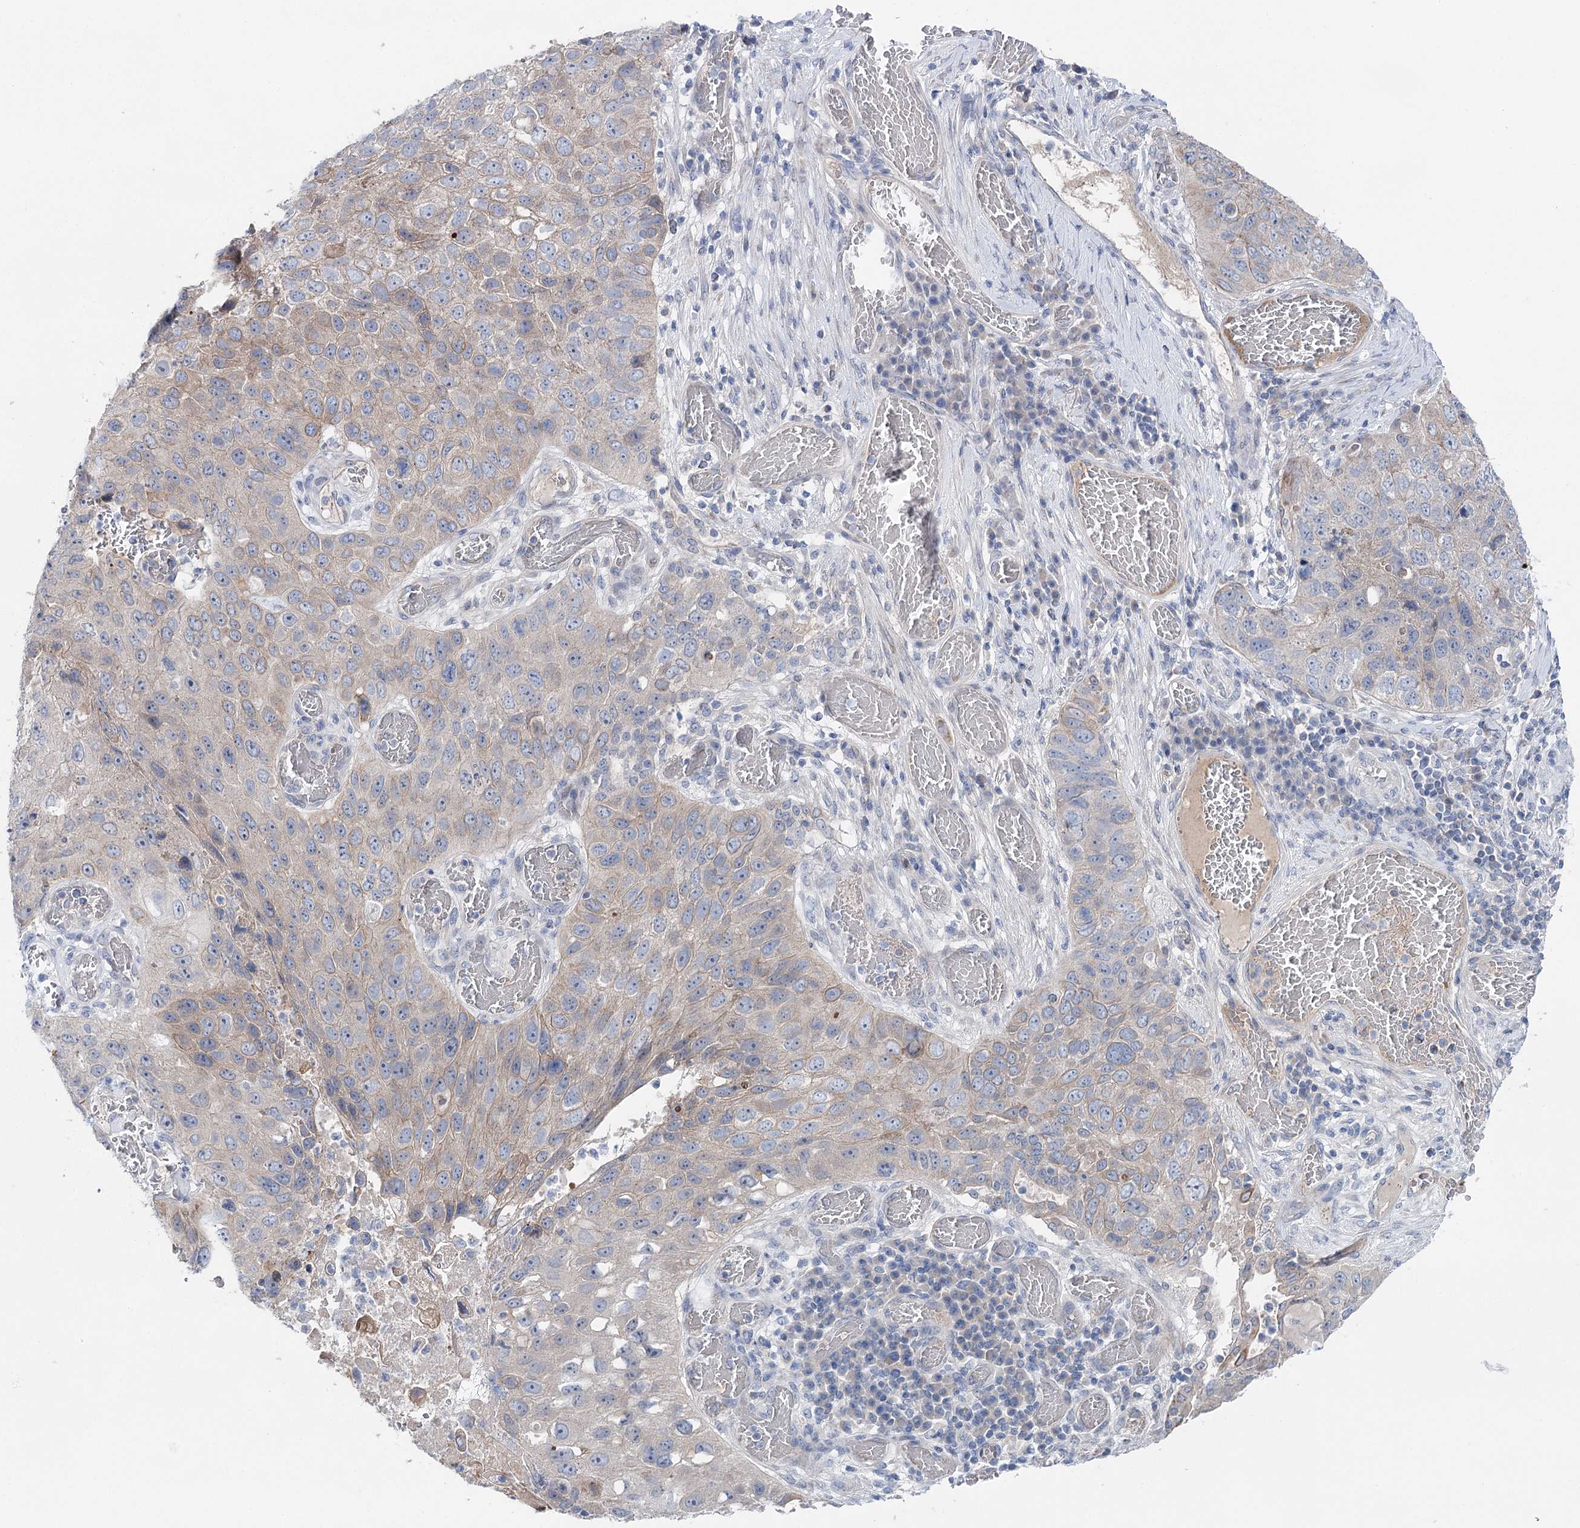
{"staining": {"intensity": "weak", "quantity": "25%-75%", "location": "cytoplasmic/membranous"}, "tissue": "lung cancer", "cell_type": "Tumor cells", "image_type": "cancer", "snomed": [{"axis": "morphology", "description": "Squamous cell carcinoma, NOS"}, {"axis": "topography", "description": "Lung"}], "caption": "Immunohistochemical staining of human lung cancer (squamous cell carcinoma) displays low levels of weak cytoplasmic/membranous staining in about 25%-75% of tumor cells. The protein is shown in brown color, while the nuclei are stained blue.", "gene": "LRRC14B", "patient": {"sex": "male", "age": 61}}